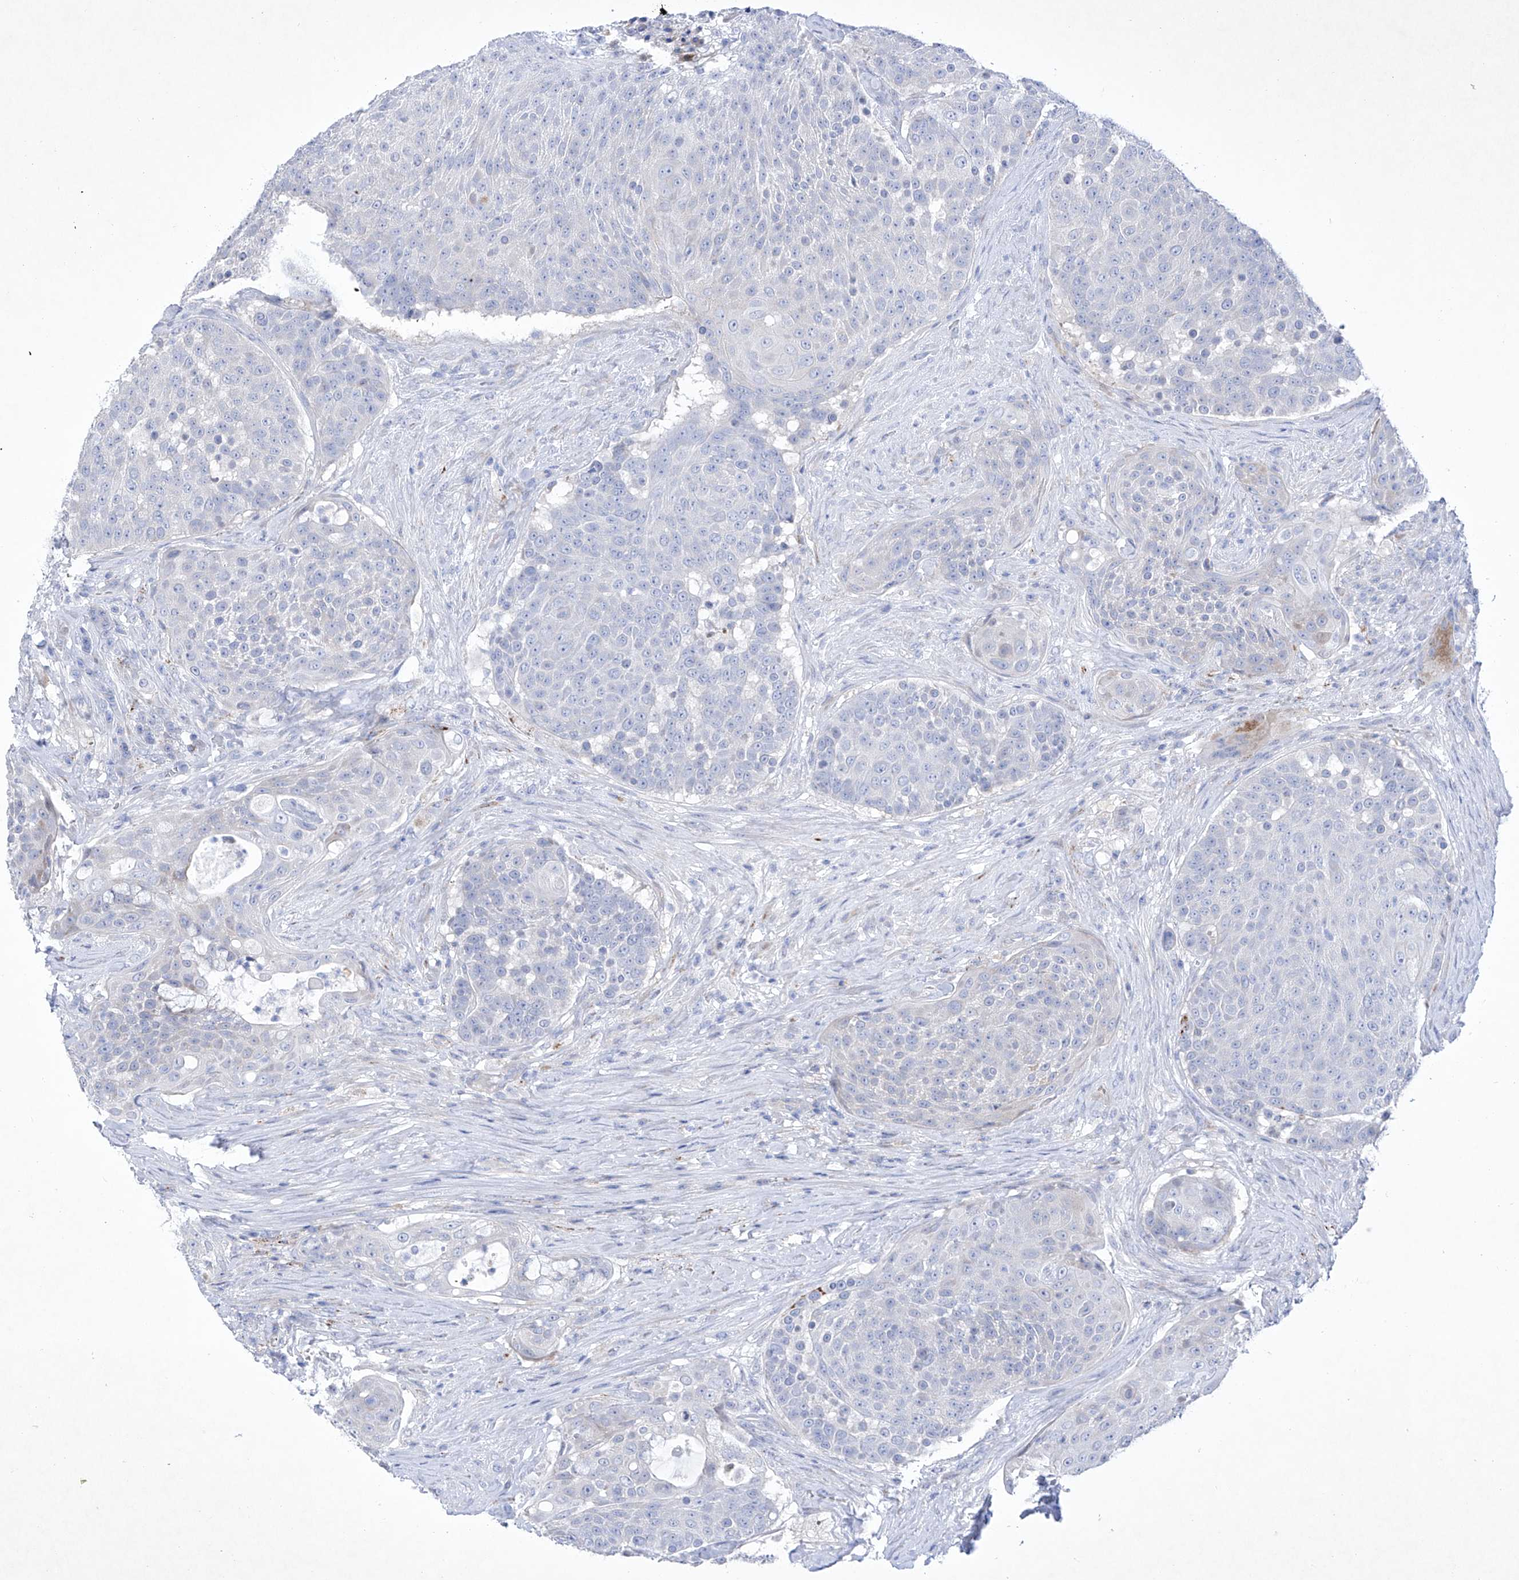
{"staining": {"intensity": "negative", "quantity": "none", "location": "none"}, "tissue": "urothelial cancer", "cell_type": "Tumor cells", "image_type": "cancer", "snomed": [{"axis": "morphology", "description": "Urothelial carcinoma, High grade"}, {"axis": "topography", "description": "Urinary bladder"}], "caption": "The histopathology image demonstrates no significant positivity in tumor cells of urothelial cancer.", "gene": "C1orf87", "patient": {"sex": "female", "age": 63}}